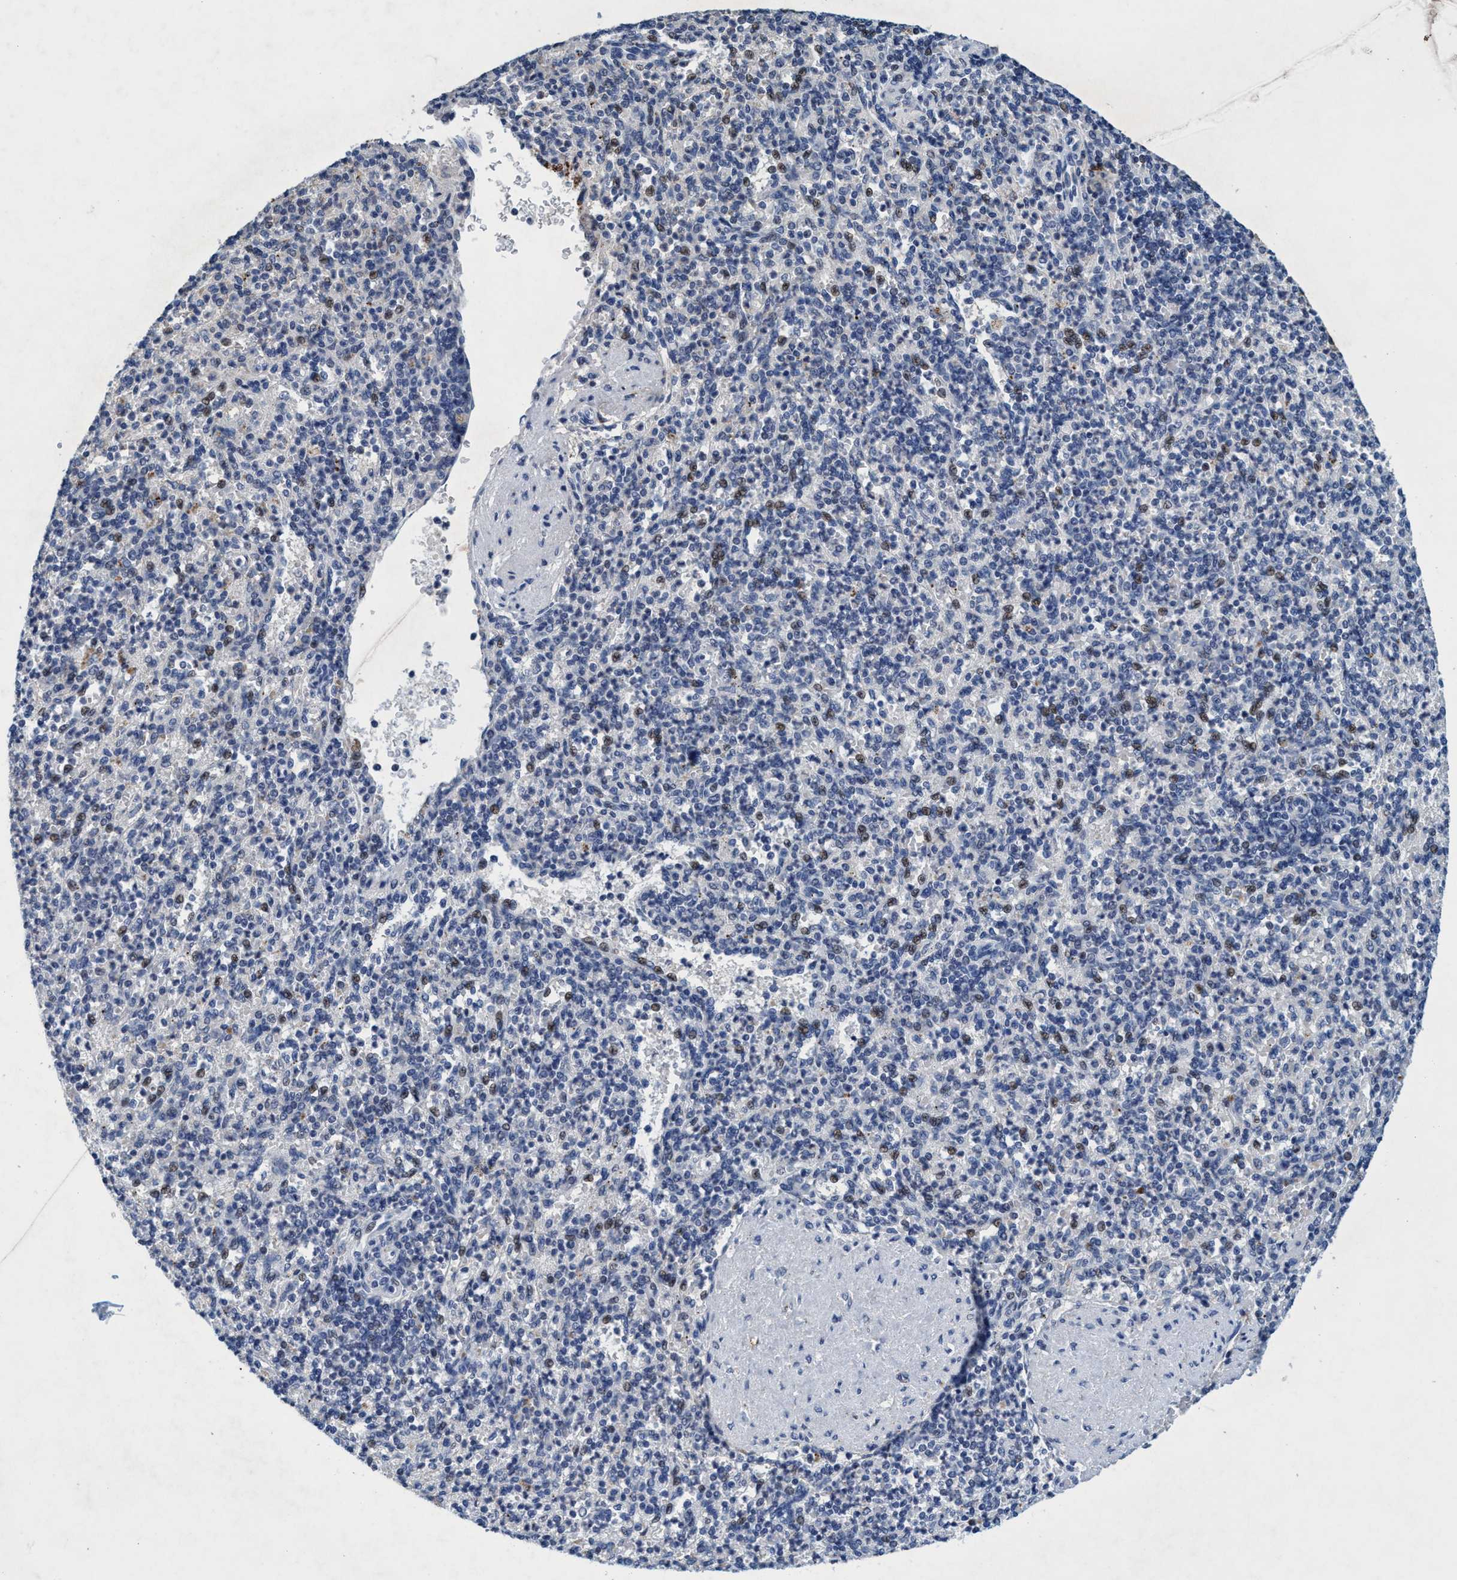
{"staining": {"intensity": "weak", "quantity": "<25%", "location": "nuclear"}, "tissue": "spleen", "cell_type": "Cells in red pulp", "image_type": "normal", "snomed": [{"axis": "morphology", "description": "Normal tissue, NOS"}, {"axis": "topography", "description": "Spleen"}], "caption": "Spleen stained for a protein using immunohistochemistry shows no positivity cells in red pulp.", "gene": "GRB14", "patient": {"sex": "female", "age": 74}}